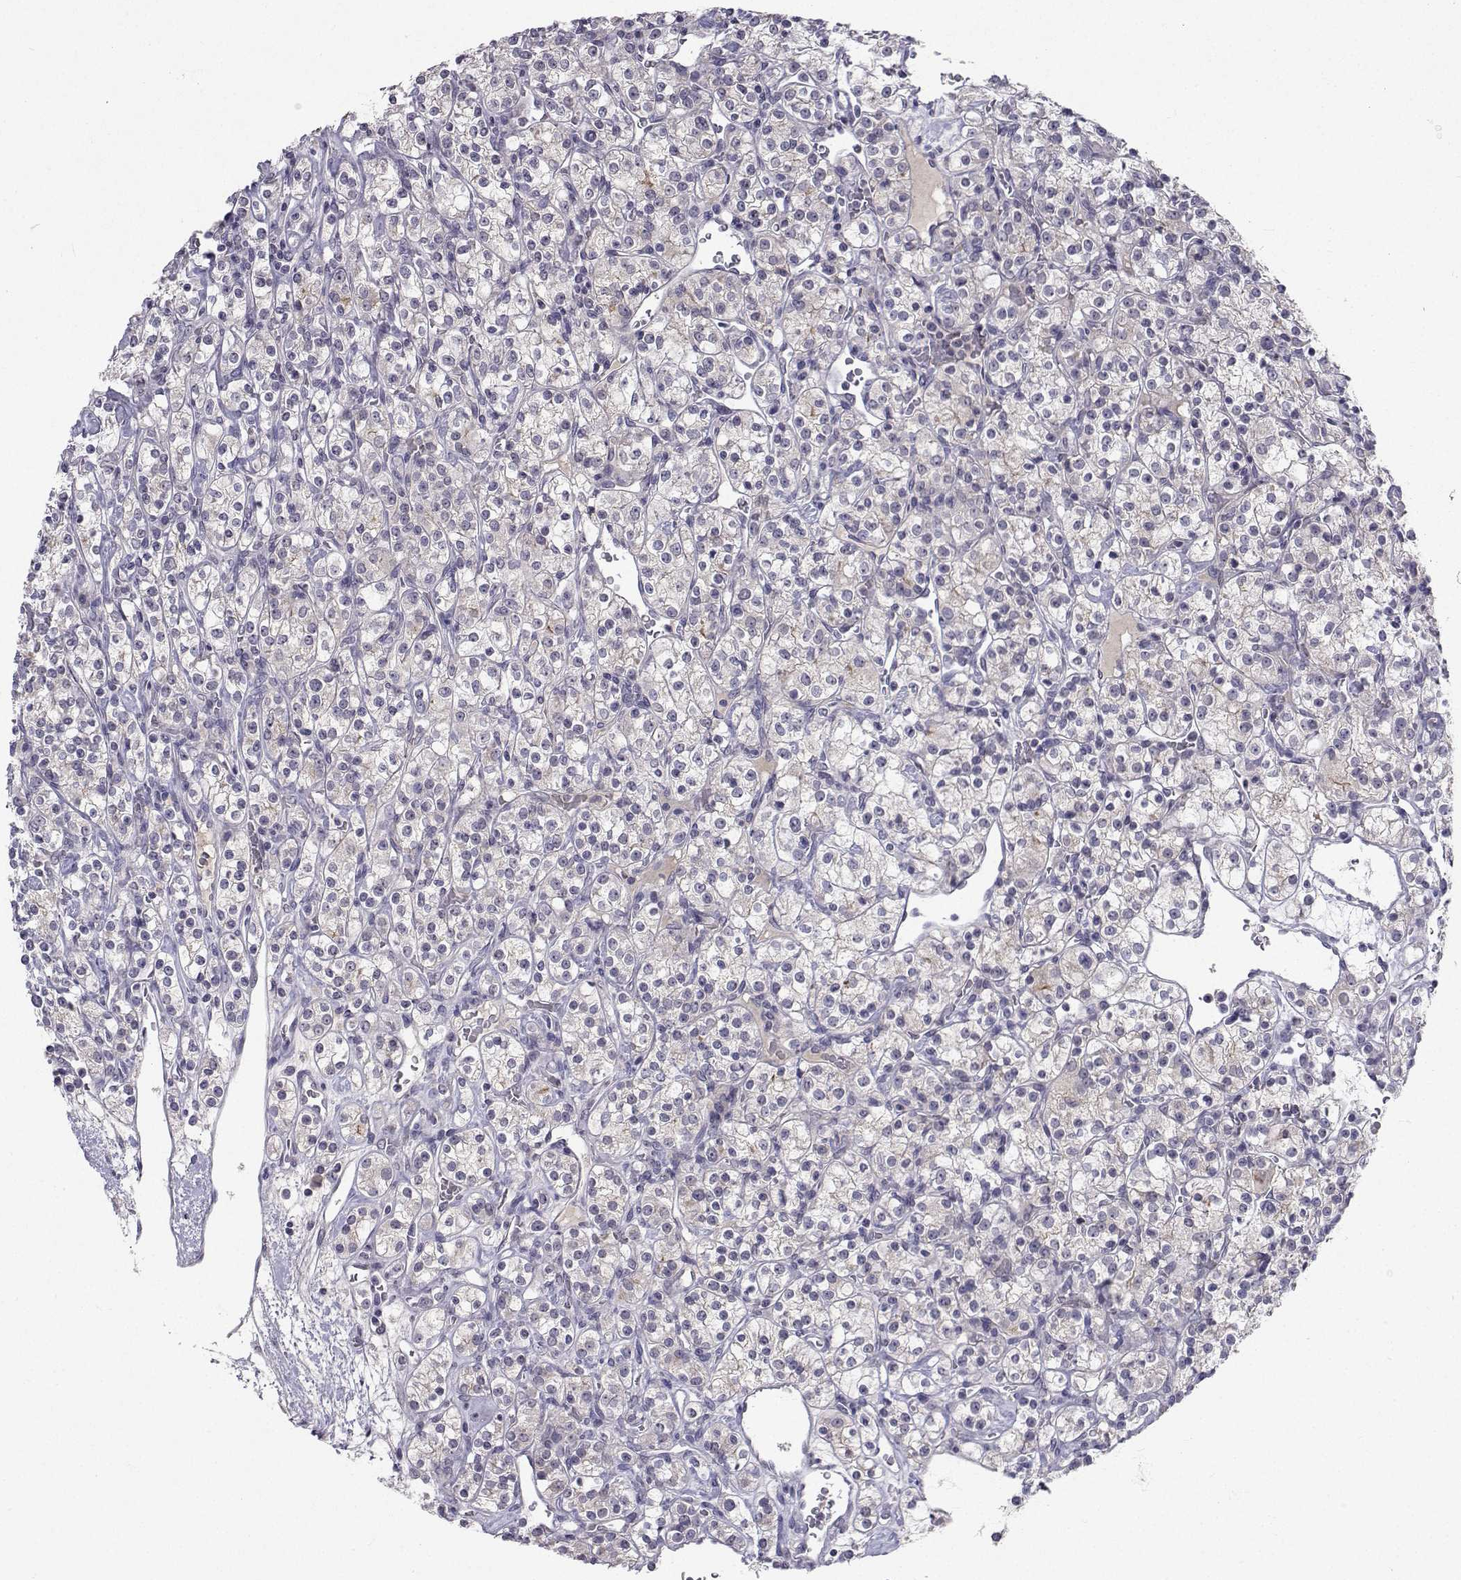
{"staining": {"intensity": "weak", "quantity": "<25%", "location": "cytoplasmic/membranous"}, "tissue": "renal cancer", "cell_type": "Tumor cells", "image_type": "cancer", "snomed": [{"axis": "morphology", "description": "Adenocarcinoma, NOS"}, {"axis": "topography", "description": "Kidney"}], "caption": "This is an IHC micrograph of human renal adenocarcinoma. There is no expression in tumor cells.", "gene": "SLC6A3", "patient": {"sex": "male", "age": 77}}